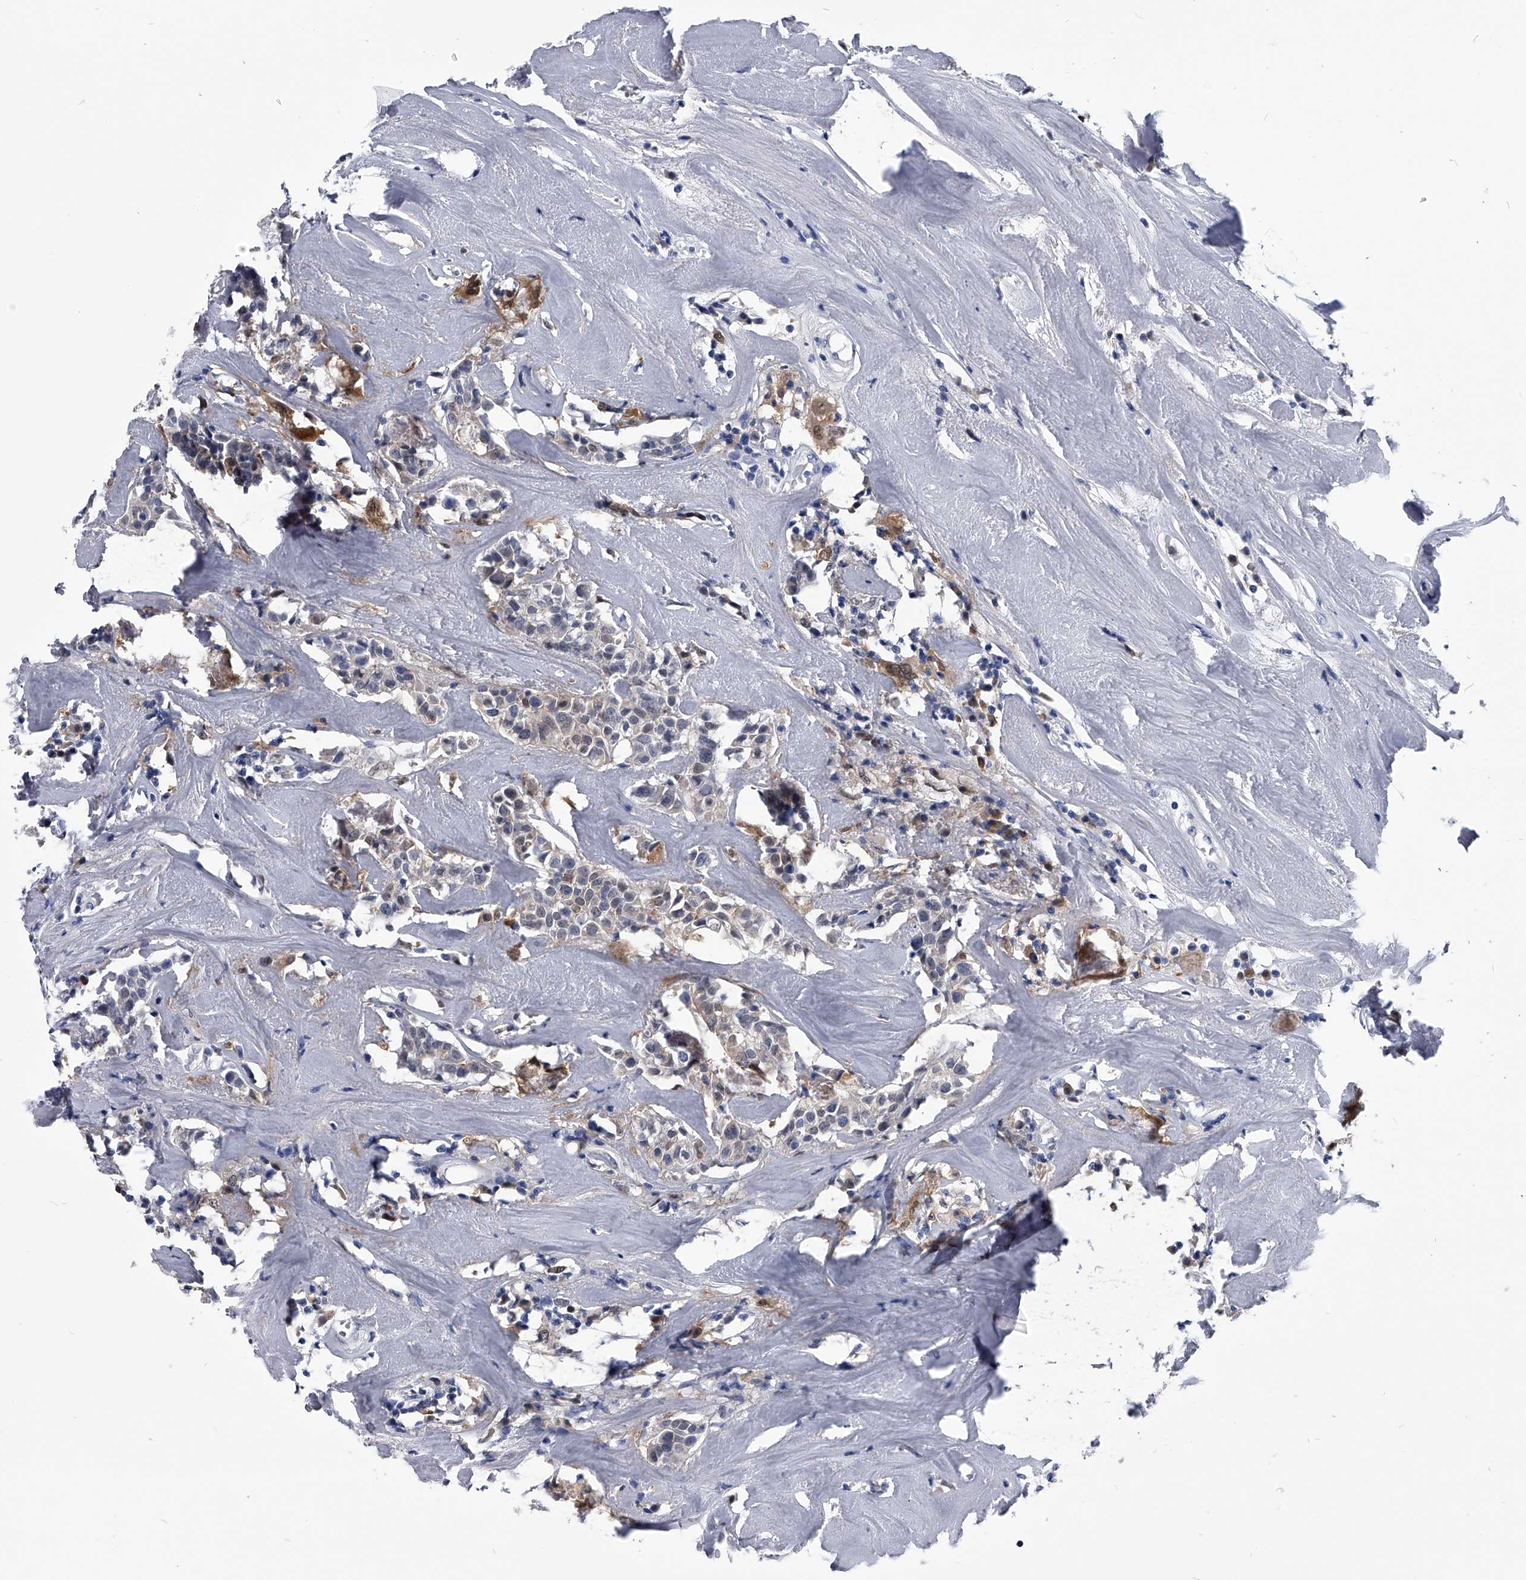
{"staining": {"intensity": "negative", "quantity": "none", "location": "none"}, "tissue": "head and neck cancer", "cell_type": "Tumor cells", "image_type": "cancer", "snomed": [{"axis": "morphology", "description": "Adenocarcinoma, NOS"}, {"axis": "topography", "description": "Salivary gland"}, {"axis": "topography", "description": "Head-Neck"}], "caption": "Tumor cells show no significant protein positivity in adenocarcinoma (head and neck).", "gene": "PDXK", "patient": {"sex": "female", "age": 65}}